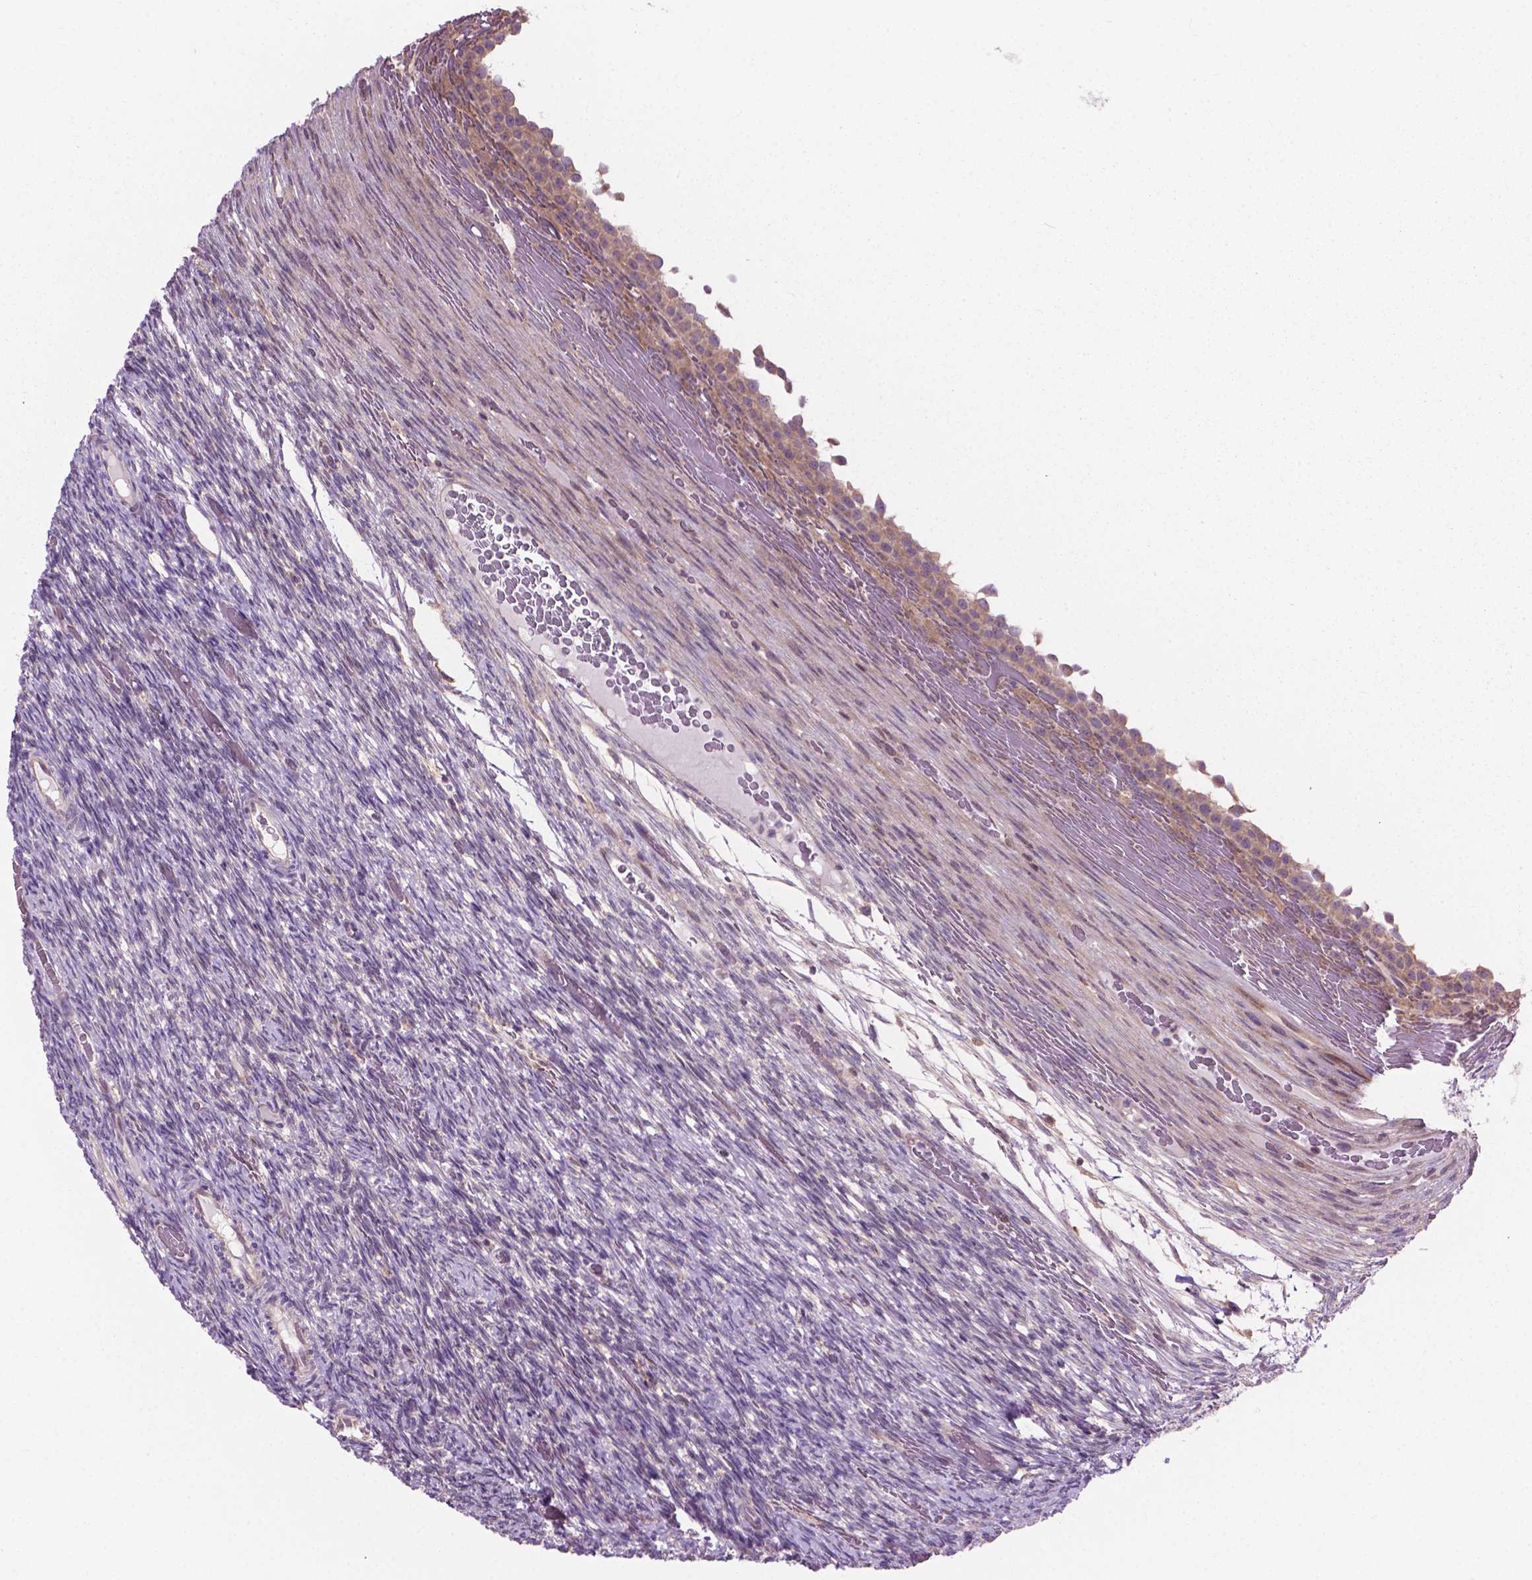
{"staining": {"intensity": "weak", "quantity": "<25%", "location": "cytoplasmic/membranous"}, "tissue": "ovary", "cell_type": "Follicle cells", "image_type": "normal", "snomed": [{"axis": "morphology", "description": "Normal tissue, NOS"}, {"axis": "topography", "description": "Ovary"}], "caption": "Human ovary stained for a protein using IHC shows no positivity in follicle cells.", "gene": "MZT1", "patient": {"sex": "female", "age": 34}}